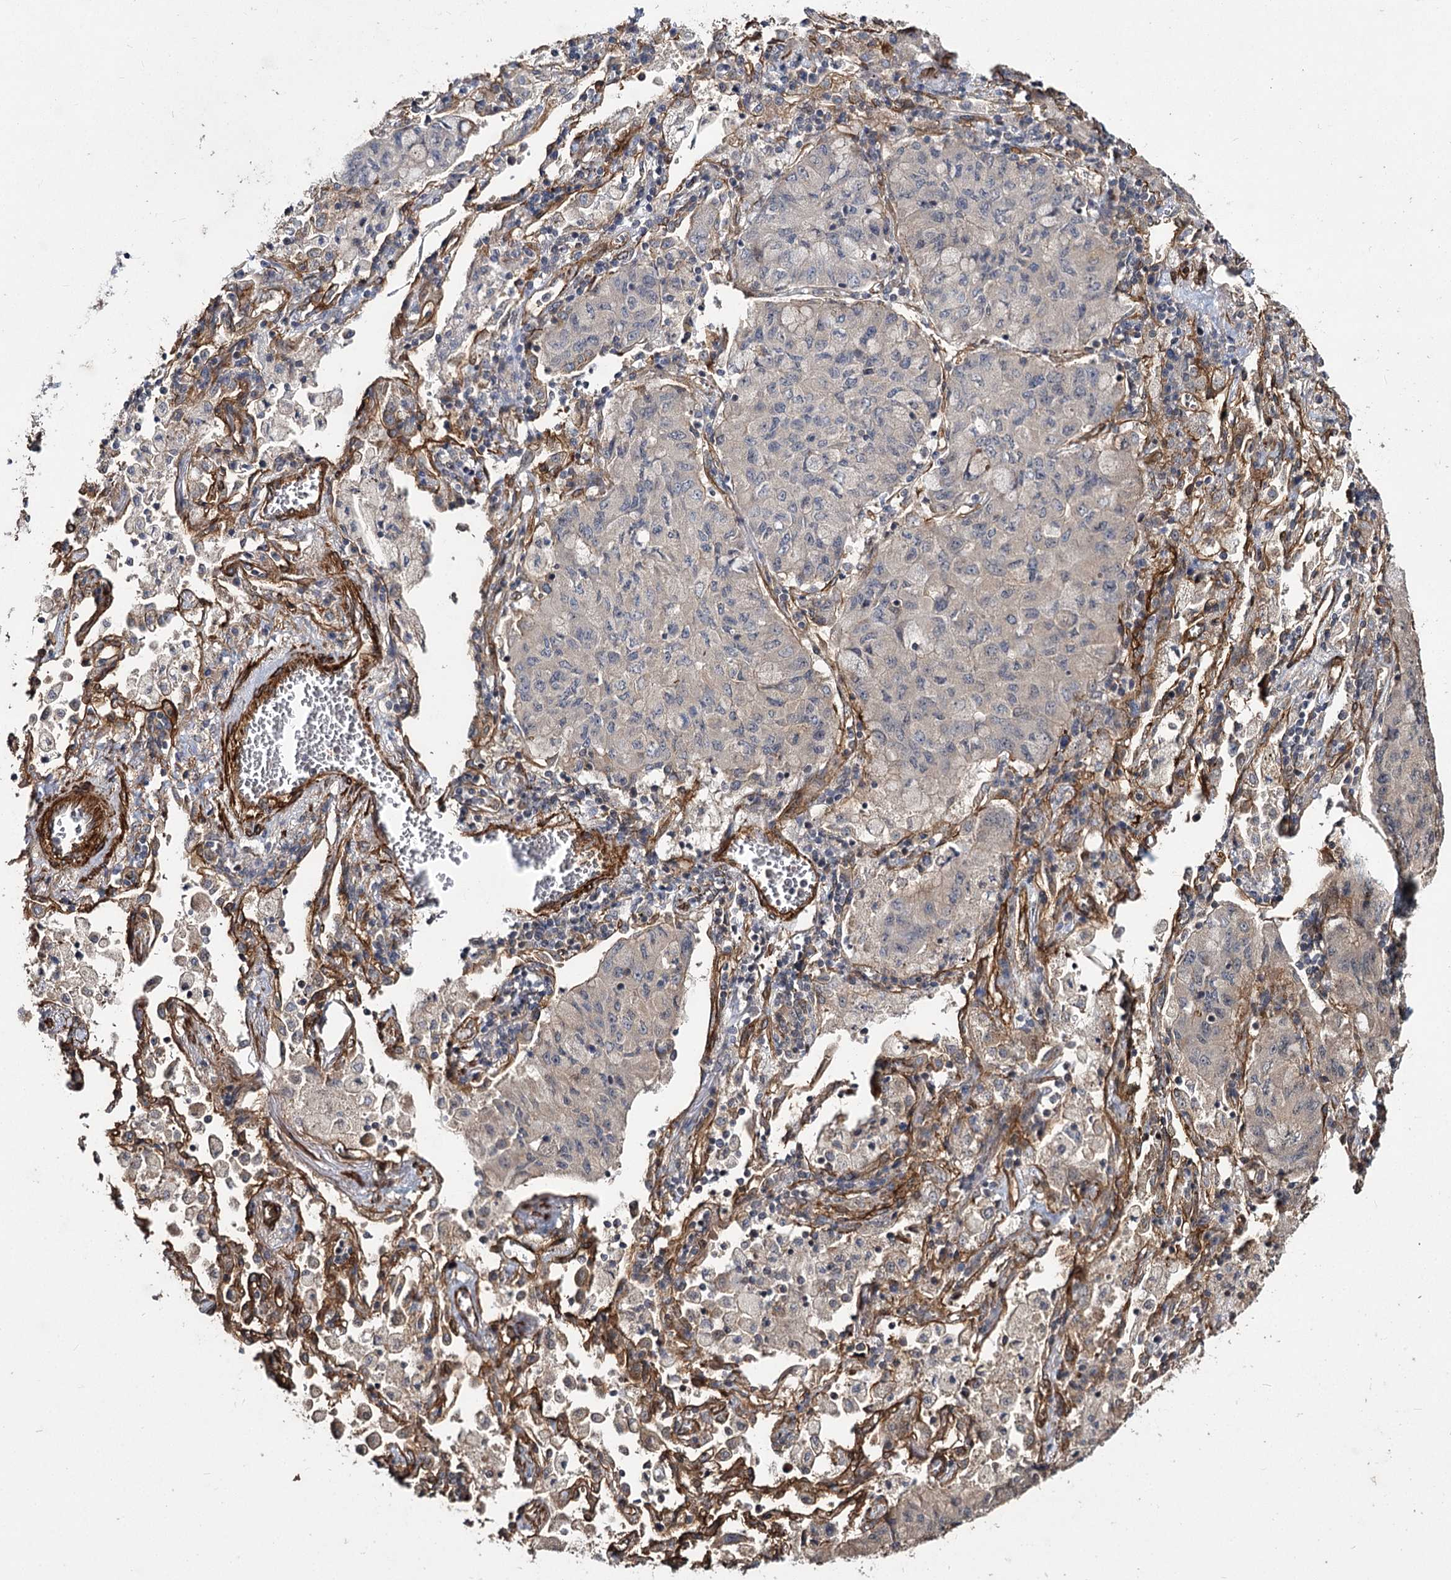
{"staining": {"intensity": "weak", "quantity": "<25%", "location": "cytoplasmic/membranous"}, "tissue": "lung cancer", "cell_type": "Tumor cells", "image_type": "cancer", "snomed": [{"axis": "morphology", "description": "Squamous cell carcinoma, NOS"}, {"axis": "topography", "description": "Lung"}], "caption": "DAB immunohistochemical staining of lung cancer exhibits no significant expression in tumor cells.", "gene": "MYO1C", "patient": {"sex": "male", "age": 74}}